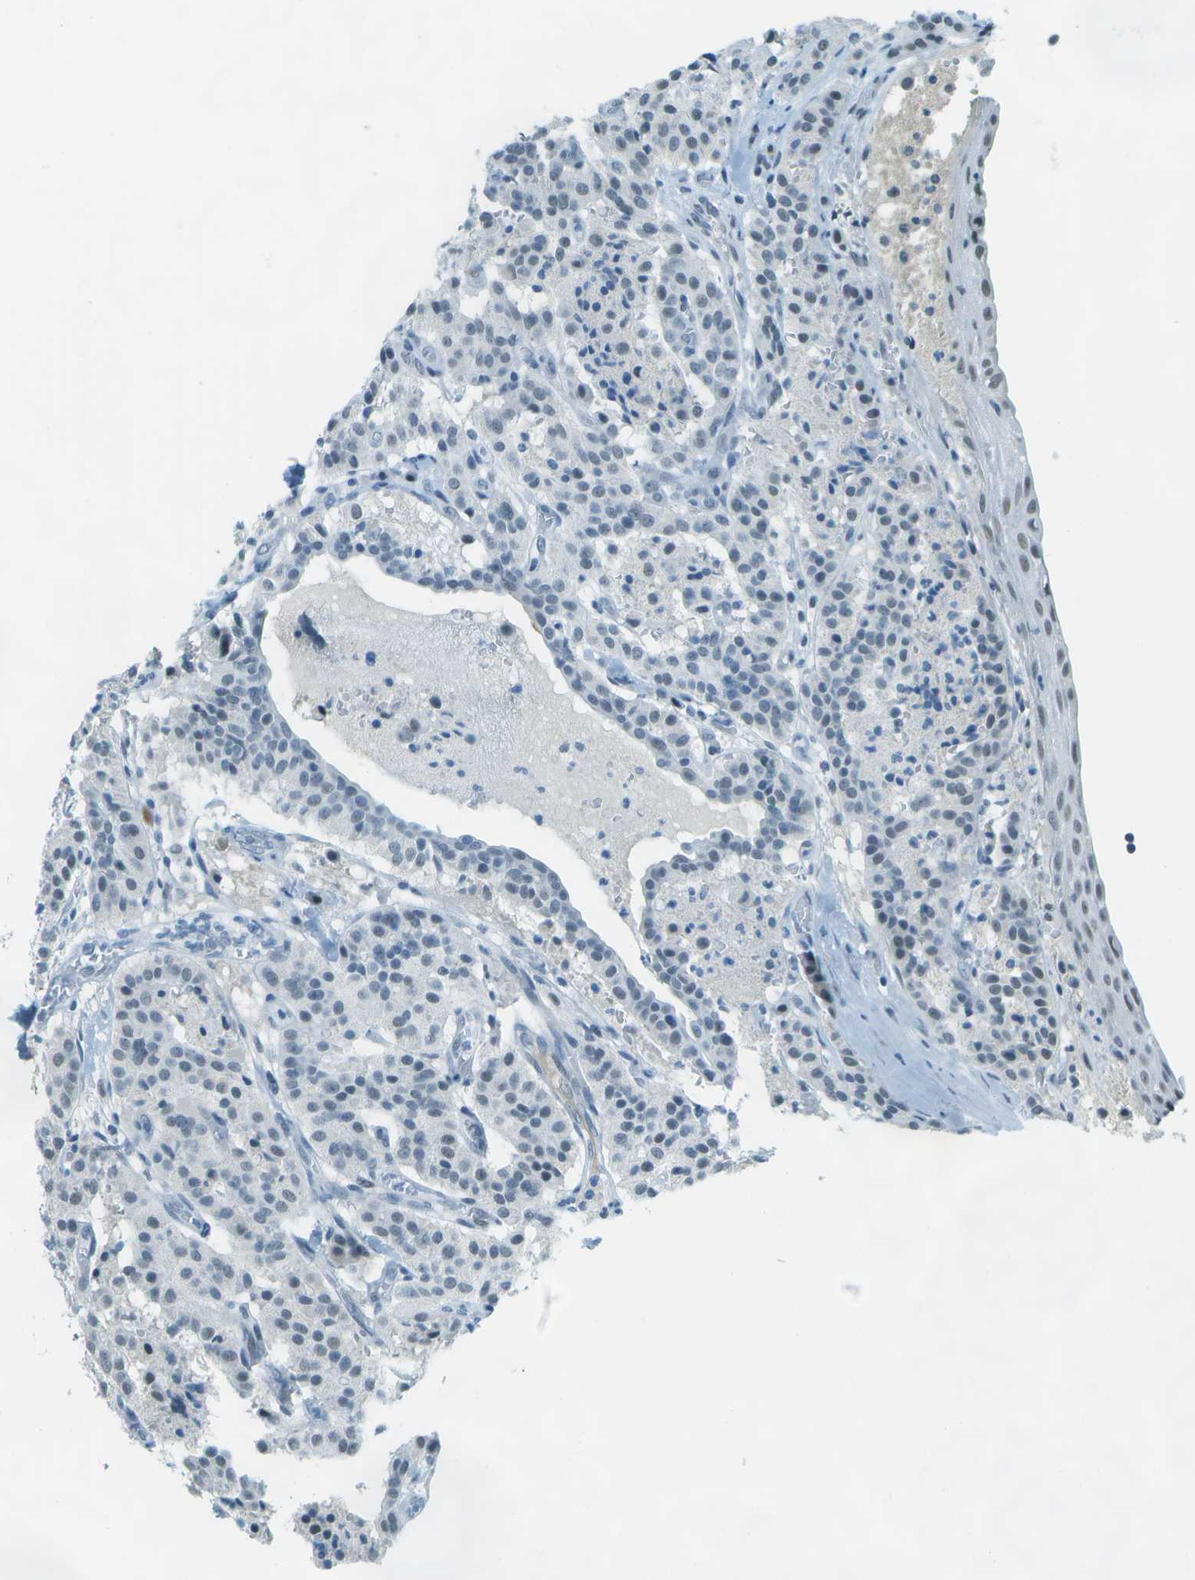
{"staining": {"intensity": "negative", "quantity": "none", "location": "none"}, "tissue": "carcinoid", "cell_type": "Tumor cells", "image_type": "cancer", "snomed": [{"axis": "morphology", "description": "Carcinoid, malignant, NOS"}, {"axis": "topography", "description": "Lung"}], "caption": "IHC of carcinoid shows no positivity in tumor cells.", "gene": "NEK11", "patient": {"sex": "male", "age": 30}}